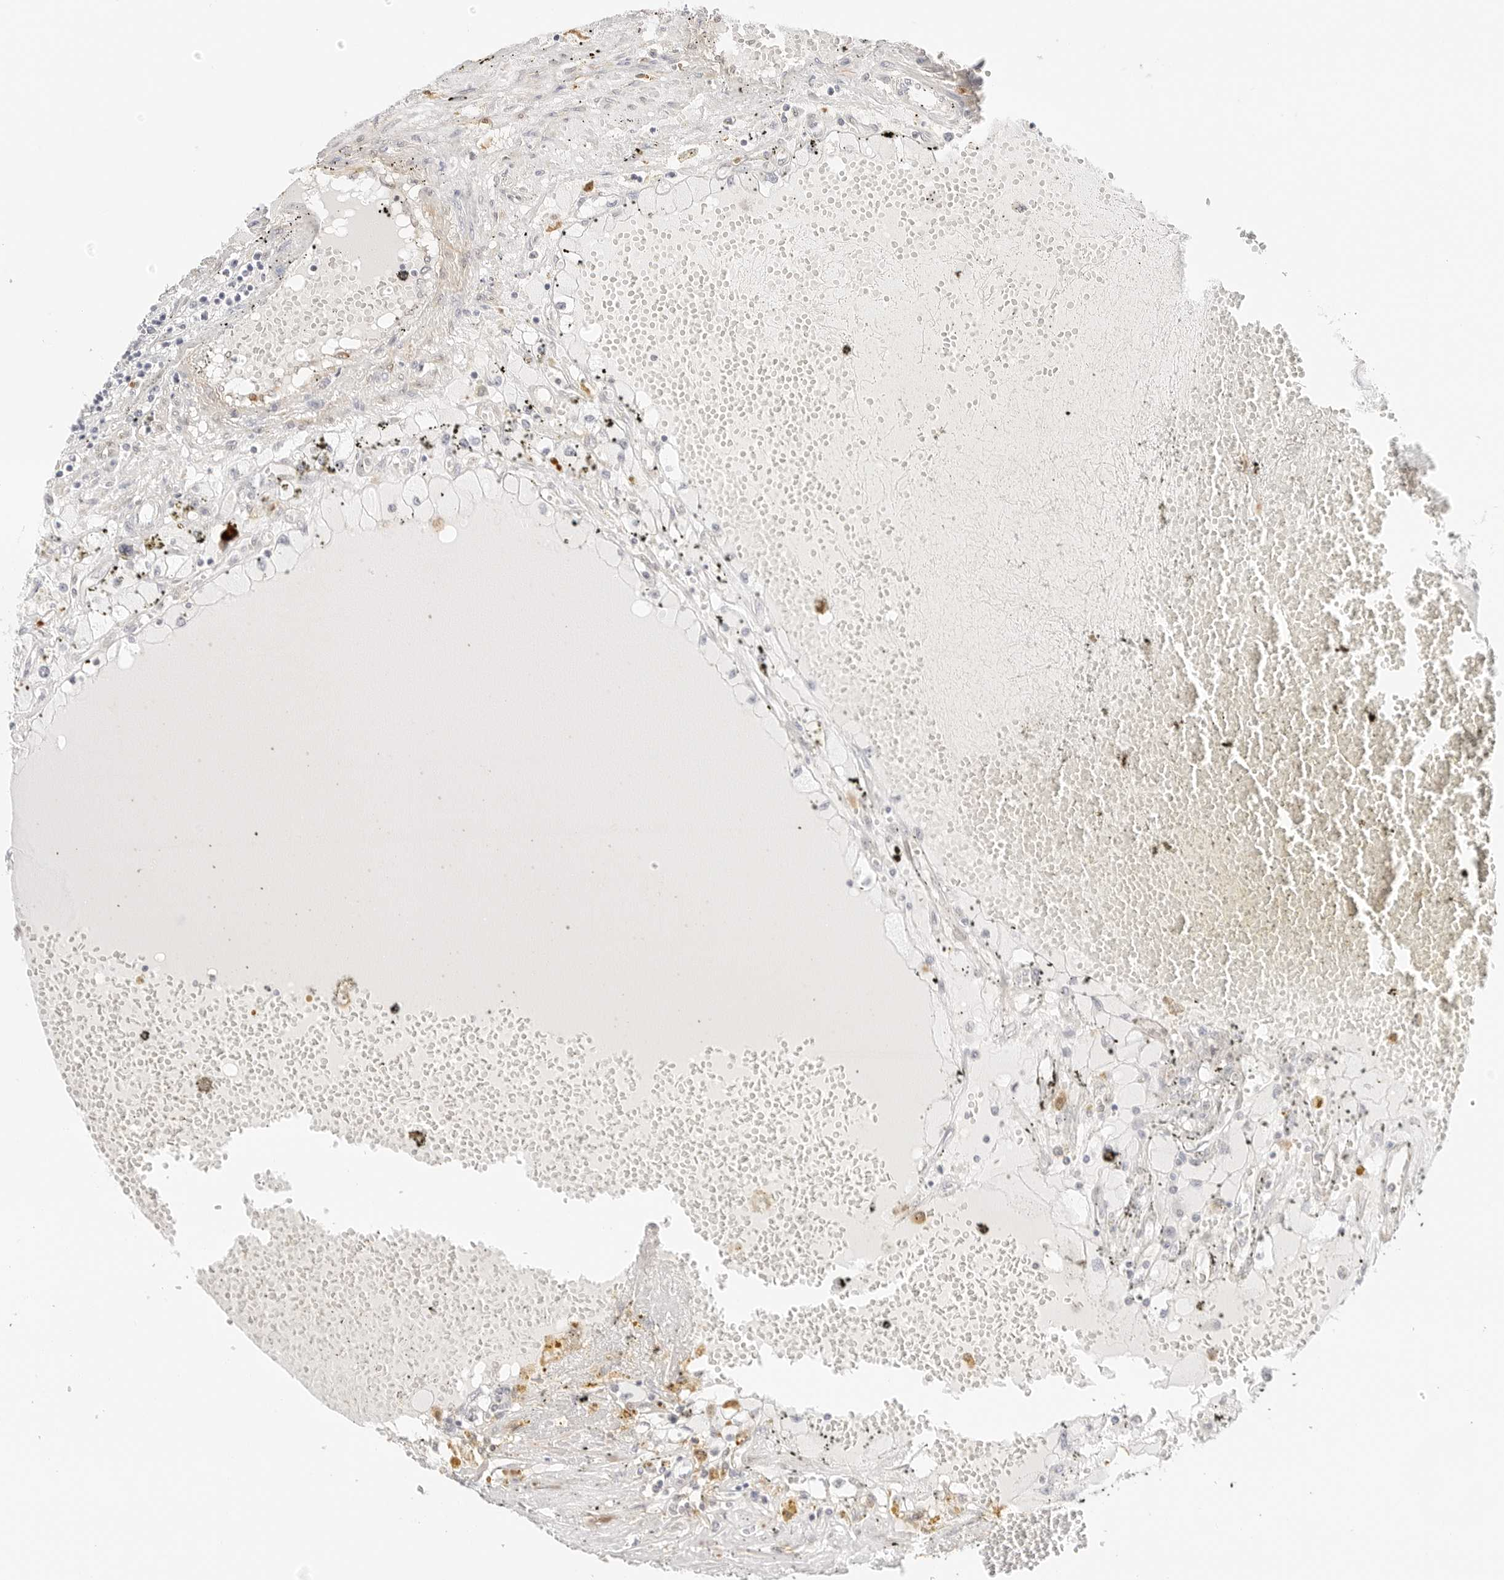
{"staining": {"intensity": "negative", "quantity": "none", "location": "none"}, "tissue": "renal cancer", "cell_type": "Tumor cells", "image_type": "cancer", "snomed": [{"axis": "morphology", "description": "Adenocarcinoma, NOS"}, {"axis": "topography", "description": "Kidney"}], "caption": "Tumor cells are negative for protein expression in human renal cancer.", "gene": "TEKT2", "patient": {"sex": "male", "age": 56}}